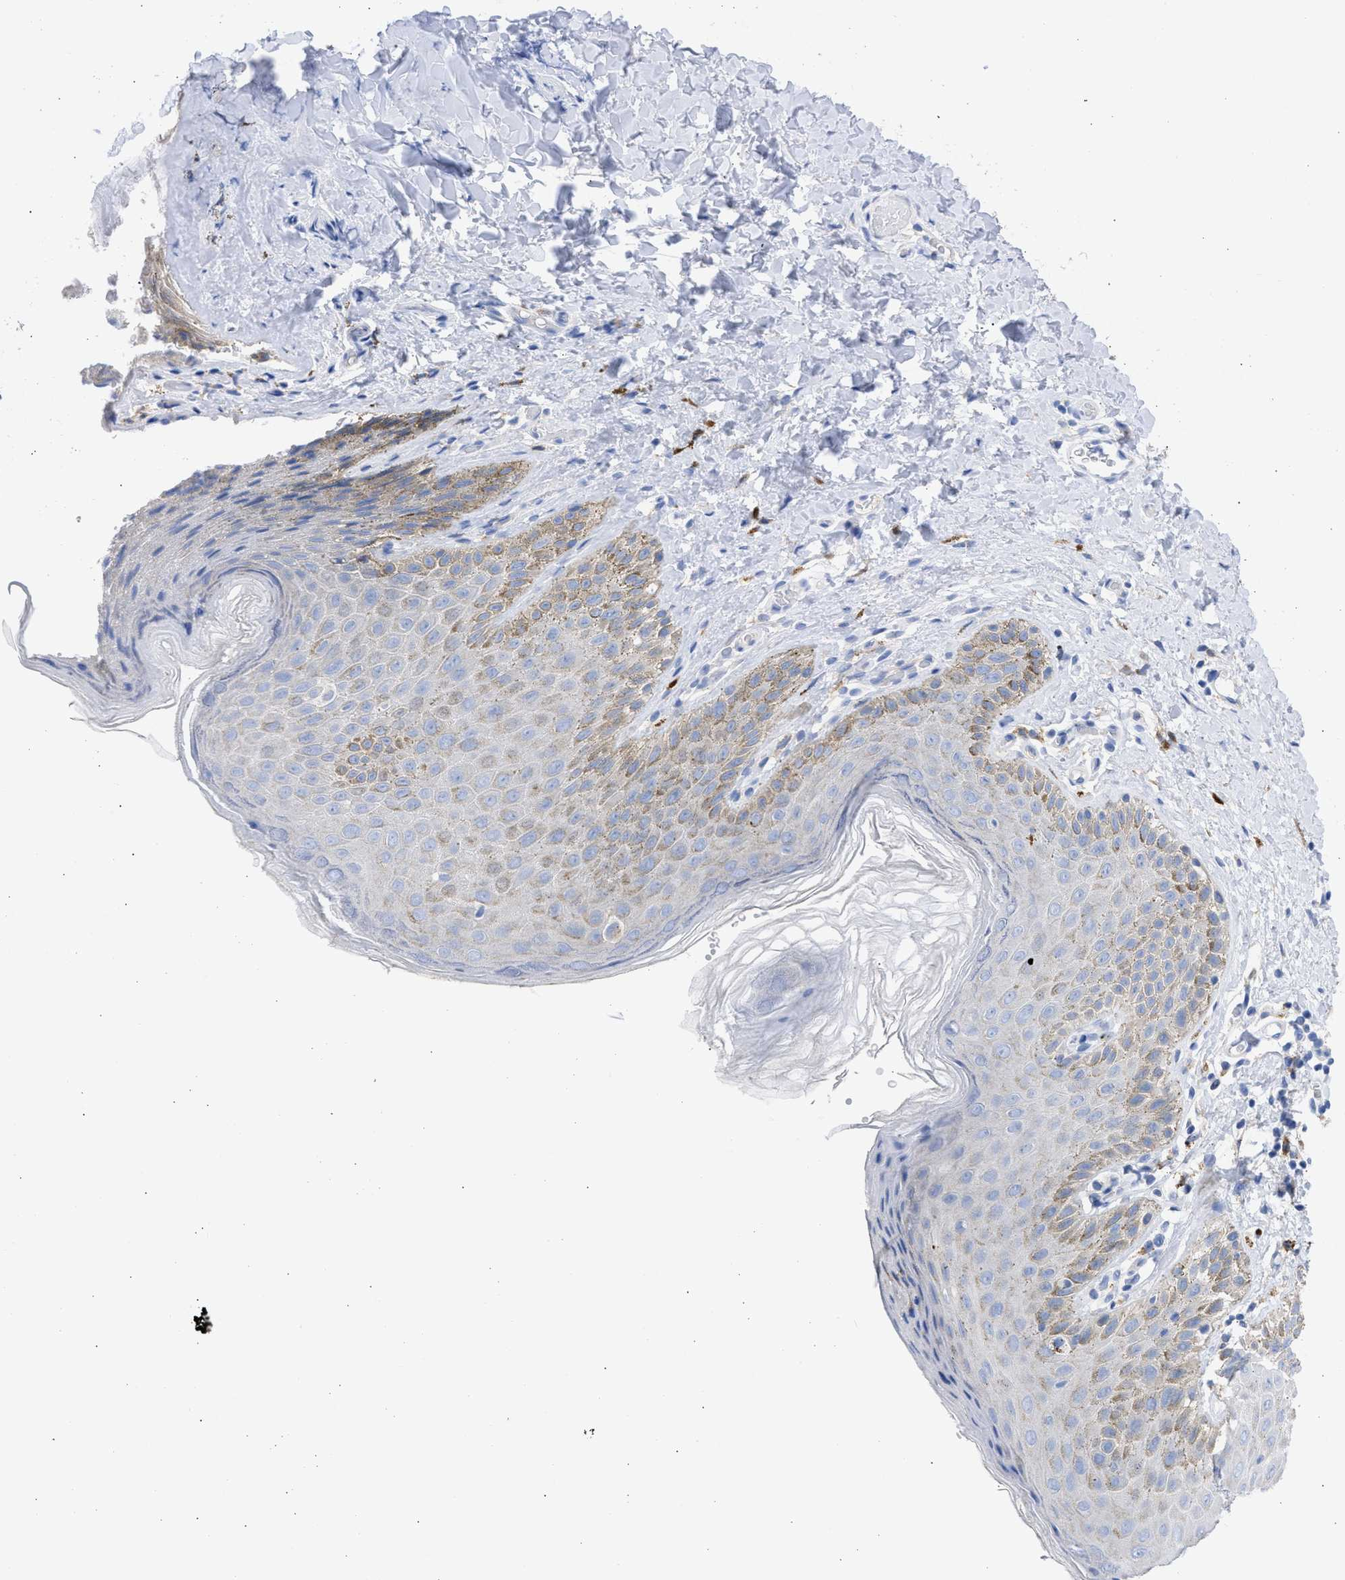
{"staining": {"intensity": "moderate", "quantity": "<25%", "location": "cytoplasmic/membranous"}, "tissue": "skin", "cell_type": "Epidermal cells", "image_type": "normal", "snomed": [{"axis": "morphology", "description": "Normal tissue, NOS"}, {"axis": "topography", "description": "Anal"}], "caption": "Normal skin exhibits moderate cytoplasmic/membranous staining in approximately <25% of epidermal cells, visualized by immunohistochemistry.", "gene": "RSPH1", "patient": {"sex": "male", "age": 44}}